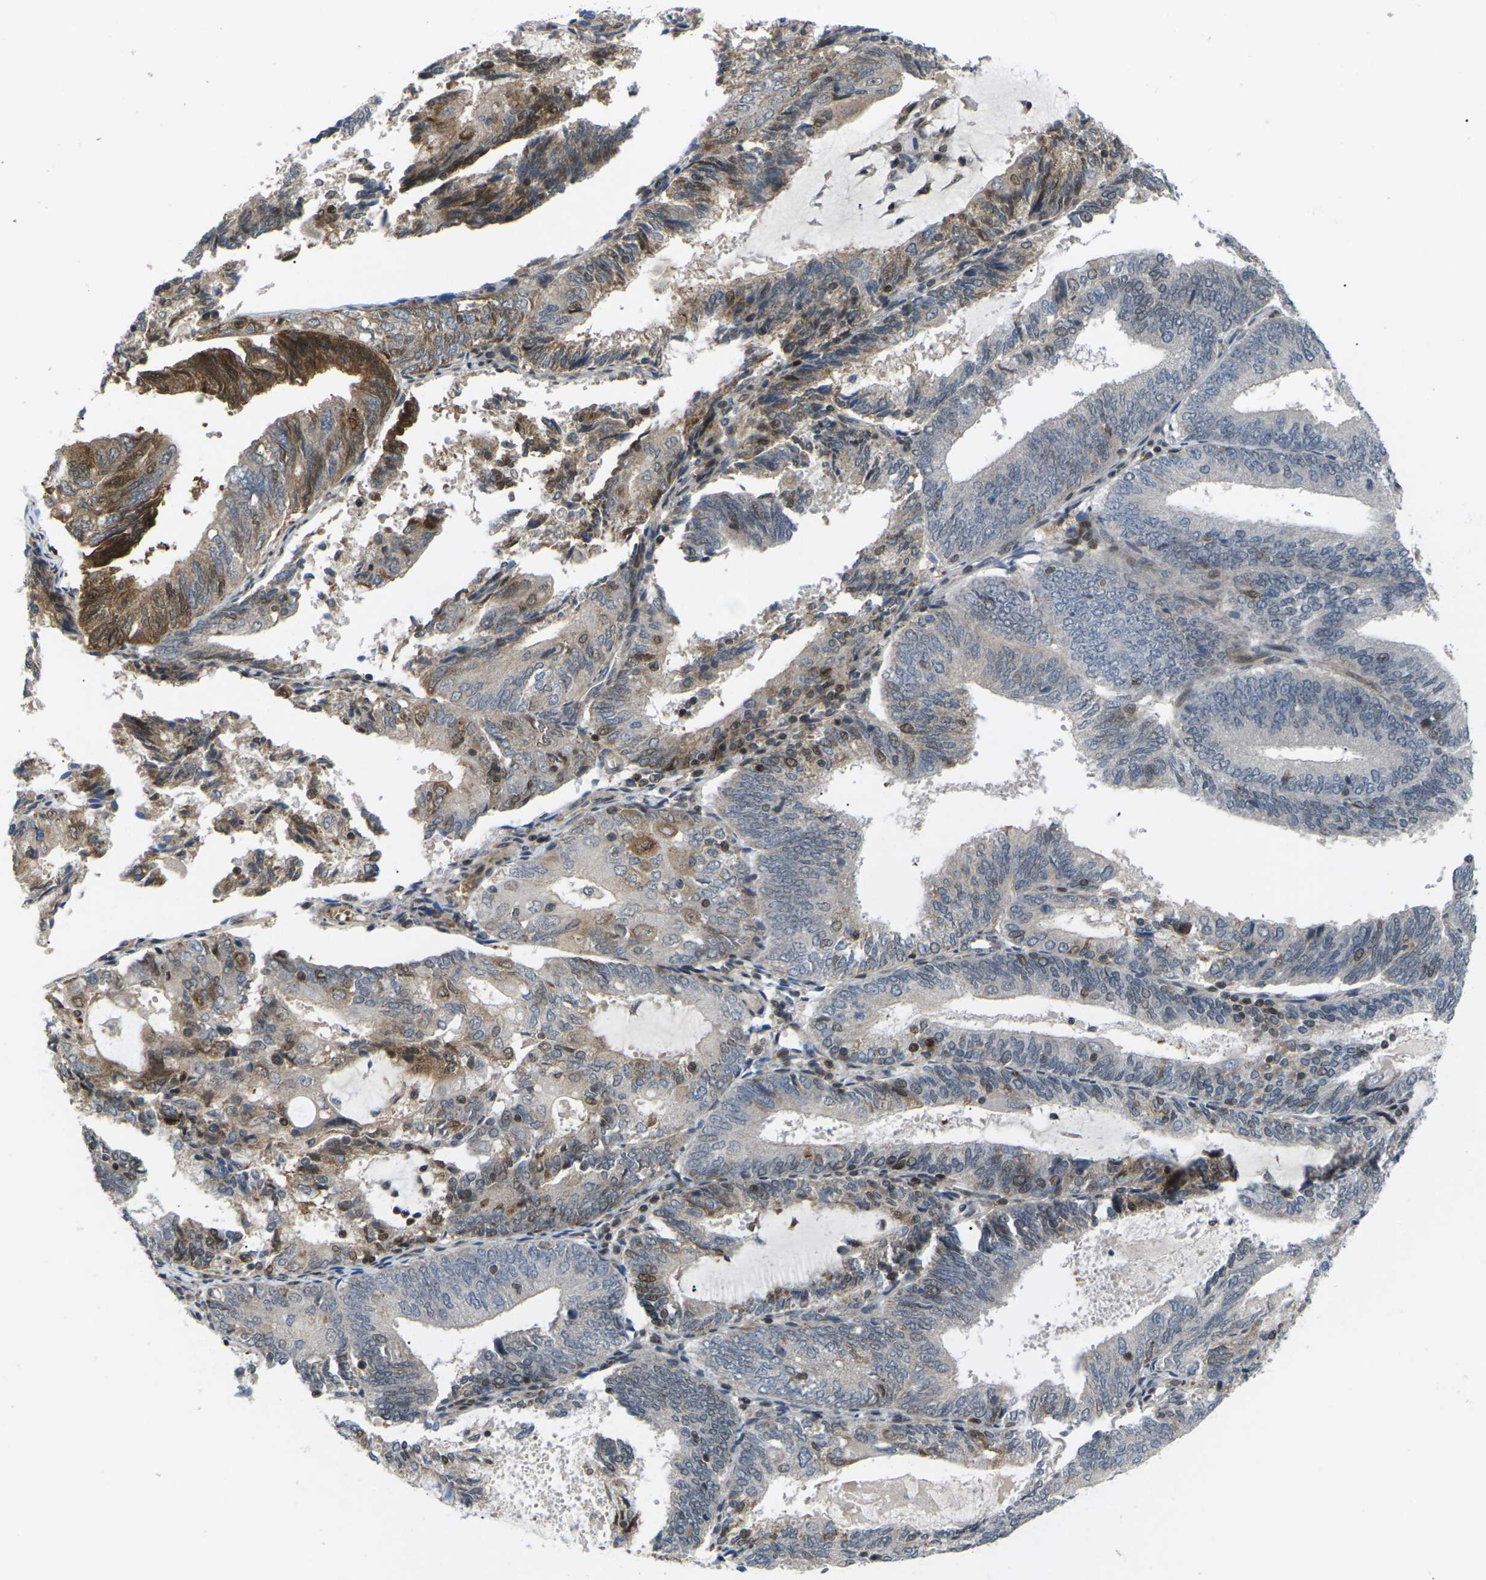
{"staining": {"intensity": "moderate", "quantity": "25%-75%", "location": "cytoplasmic/membranous,nuclear"}, "tissue": "endometrial cancer", "cell_type": "Tumor cells", "image_type": "cancer", "snomed": [{"axis": "morphology", "description": "Adenocarcinoma, NOS"}, {"axis": "topography", "description": "Endometrium"}], "caption": "Immunohistochemical staining of human endometrial cancer demonstrates medium levels of moderate cytoplasmic/membranous and nuclear protein positivity in approximately 25%-75% of tumor cells.", "gene": "RPS6KA3", "patient": {"sex": "female", "age": 81}}